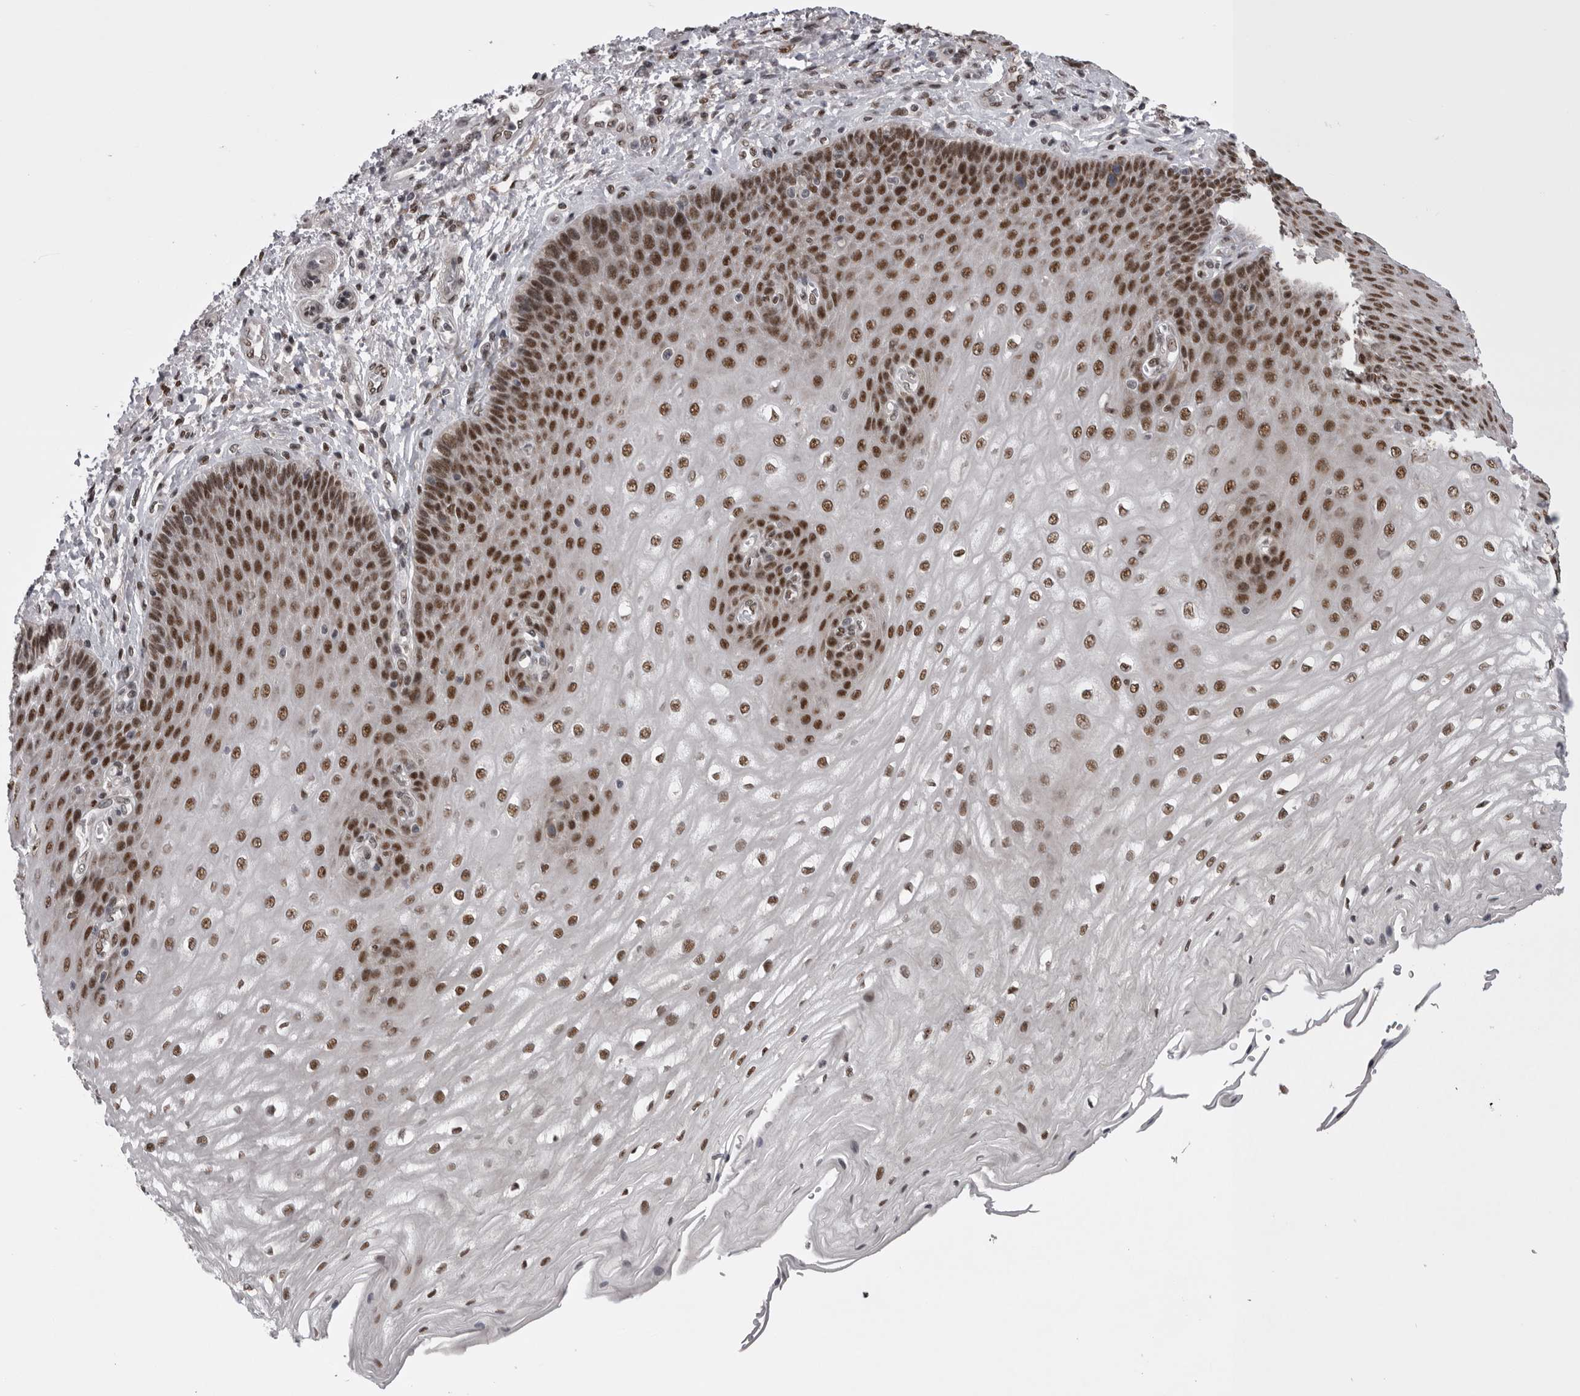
{"staining": {"intensity": "strong", "quantity": ">75%", "location": "nuclear"}, "tissue": "esophagus", "cell_type": "Squamous epithelial cells", "image_type": "normal", "snomed": [{"axis": "morphology", "description": "Normal tissue, NOS"}, {"axis": "topography", "description": "Esophagus"}], "caption": "Human esophagus stained with a brown dye displays strong nuclear positive positivity in about >75% of squamous epithelial cells.", "gene": "MEPCE", "patient": {"sex": "male", "age": 54}}